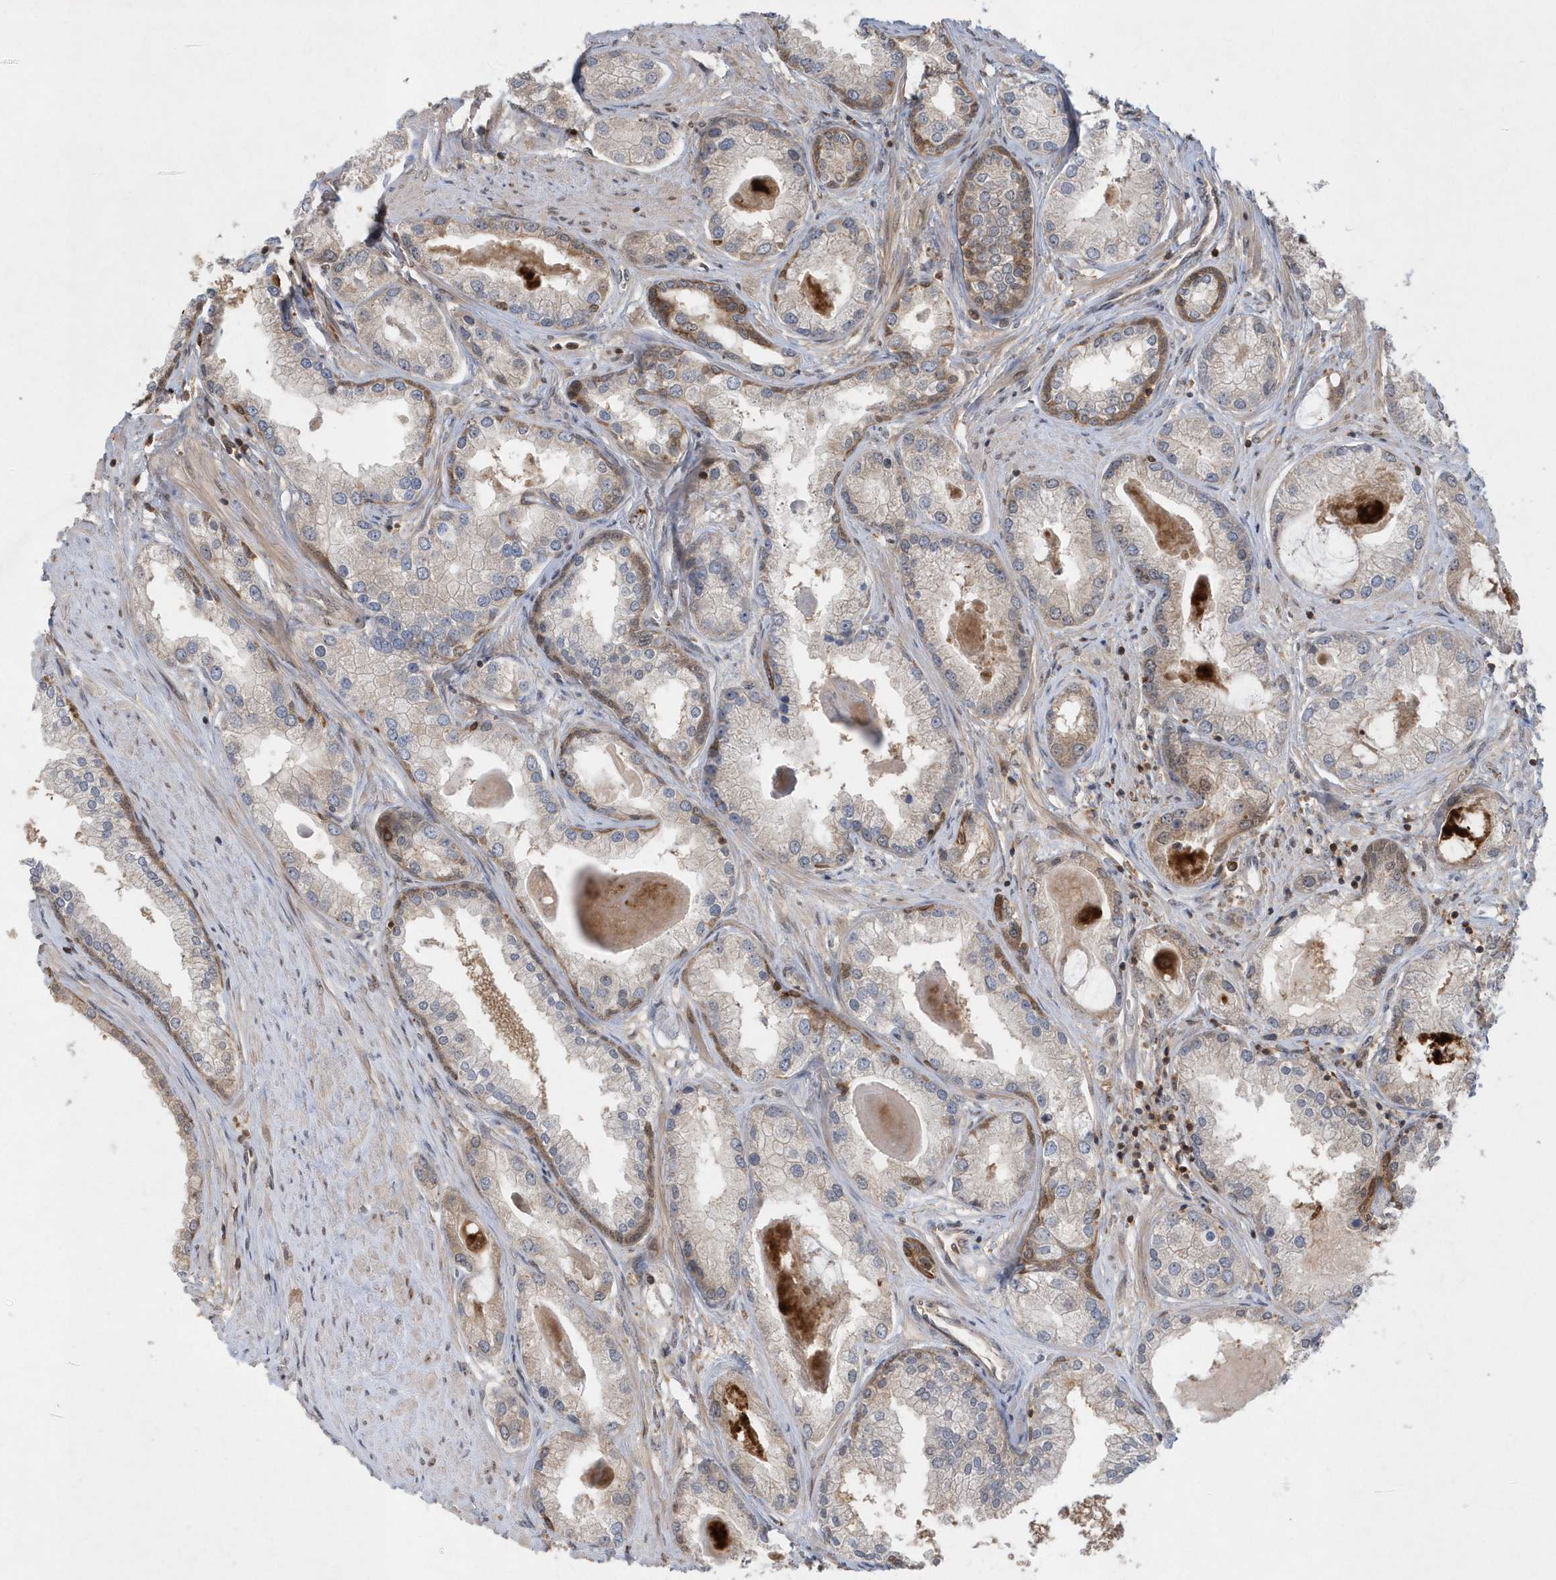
{"staining": {"intensity": "negative", "quantity": "none", "location": "none"}, "tissue": "prostate cancer", "cell_type": "Tumor cells", "image_type": "cancer", "snomed": [{"axis": "morphology", "description": "Adenocarcinoma, Low grade"}, {"axis": "topography", "description": "Prostate"}], "caption": "This is an immunohistochemistry micrograph of human prostate low-grade adenocarcinoma. There is no staining in tumor cells.", "gene": "ACYP1", "patient": {"sex": "male", "age": 62}}